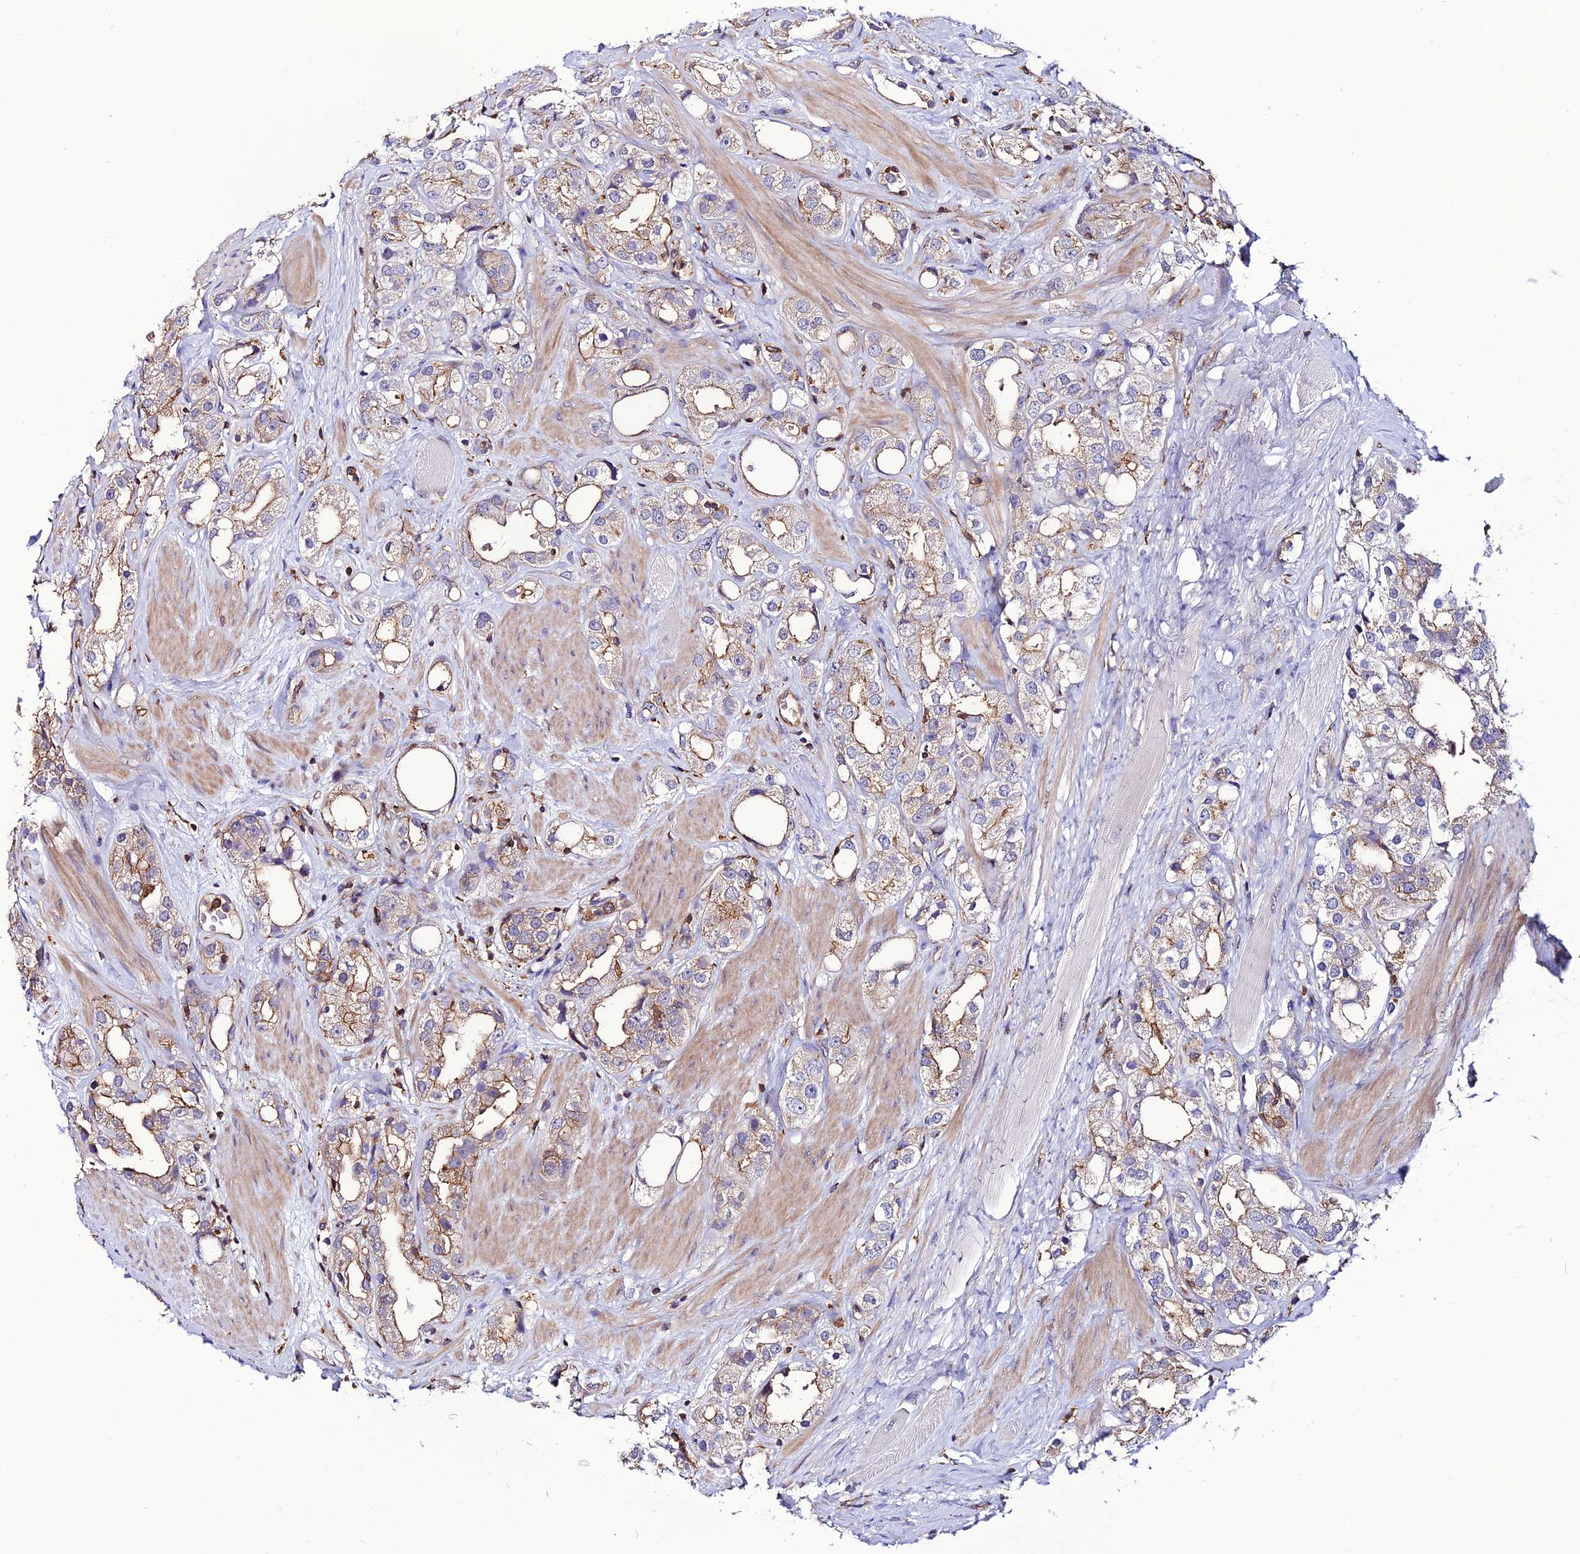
{"staining": {"intensity": "negative", "quantity": "none", "location": "none"}, "tissue": "prostate cancer", "cell_type": "Tumor cells", "image_type": "cancer", "snomed": [{"axis": "morphology", "description": "Adenocarcinoma, NOS"}, {"axis": "topography", "description": "Prostate"}], "caption": "An image of human prostate cancer is negative for staining in tumor cells.", "gene": "USP17L15", "patient": {"sex": "male", "age": 79}}